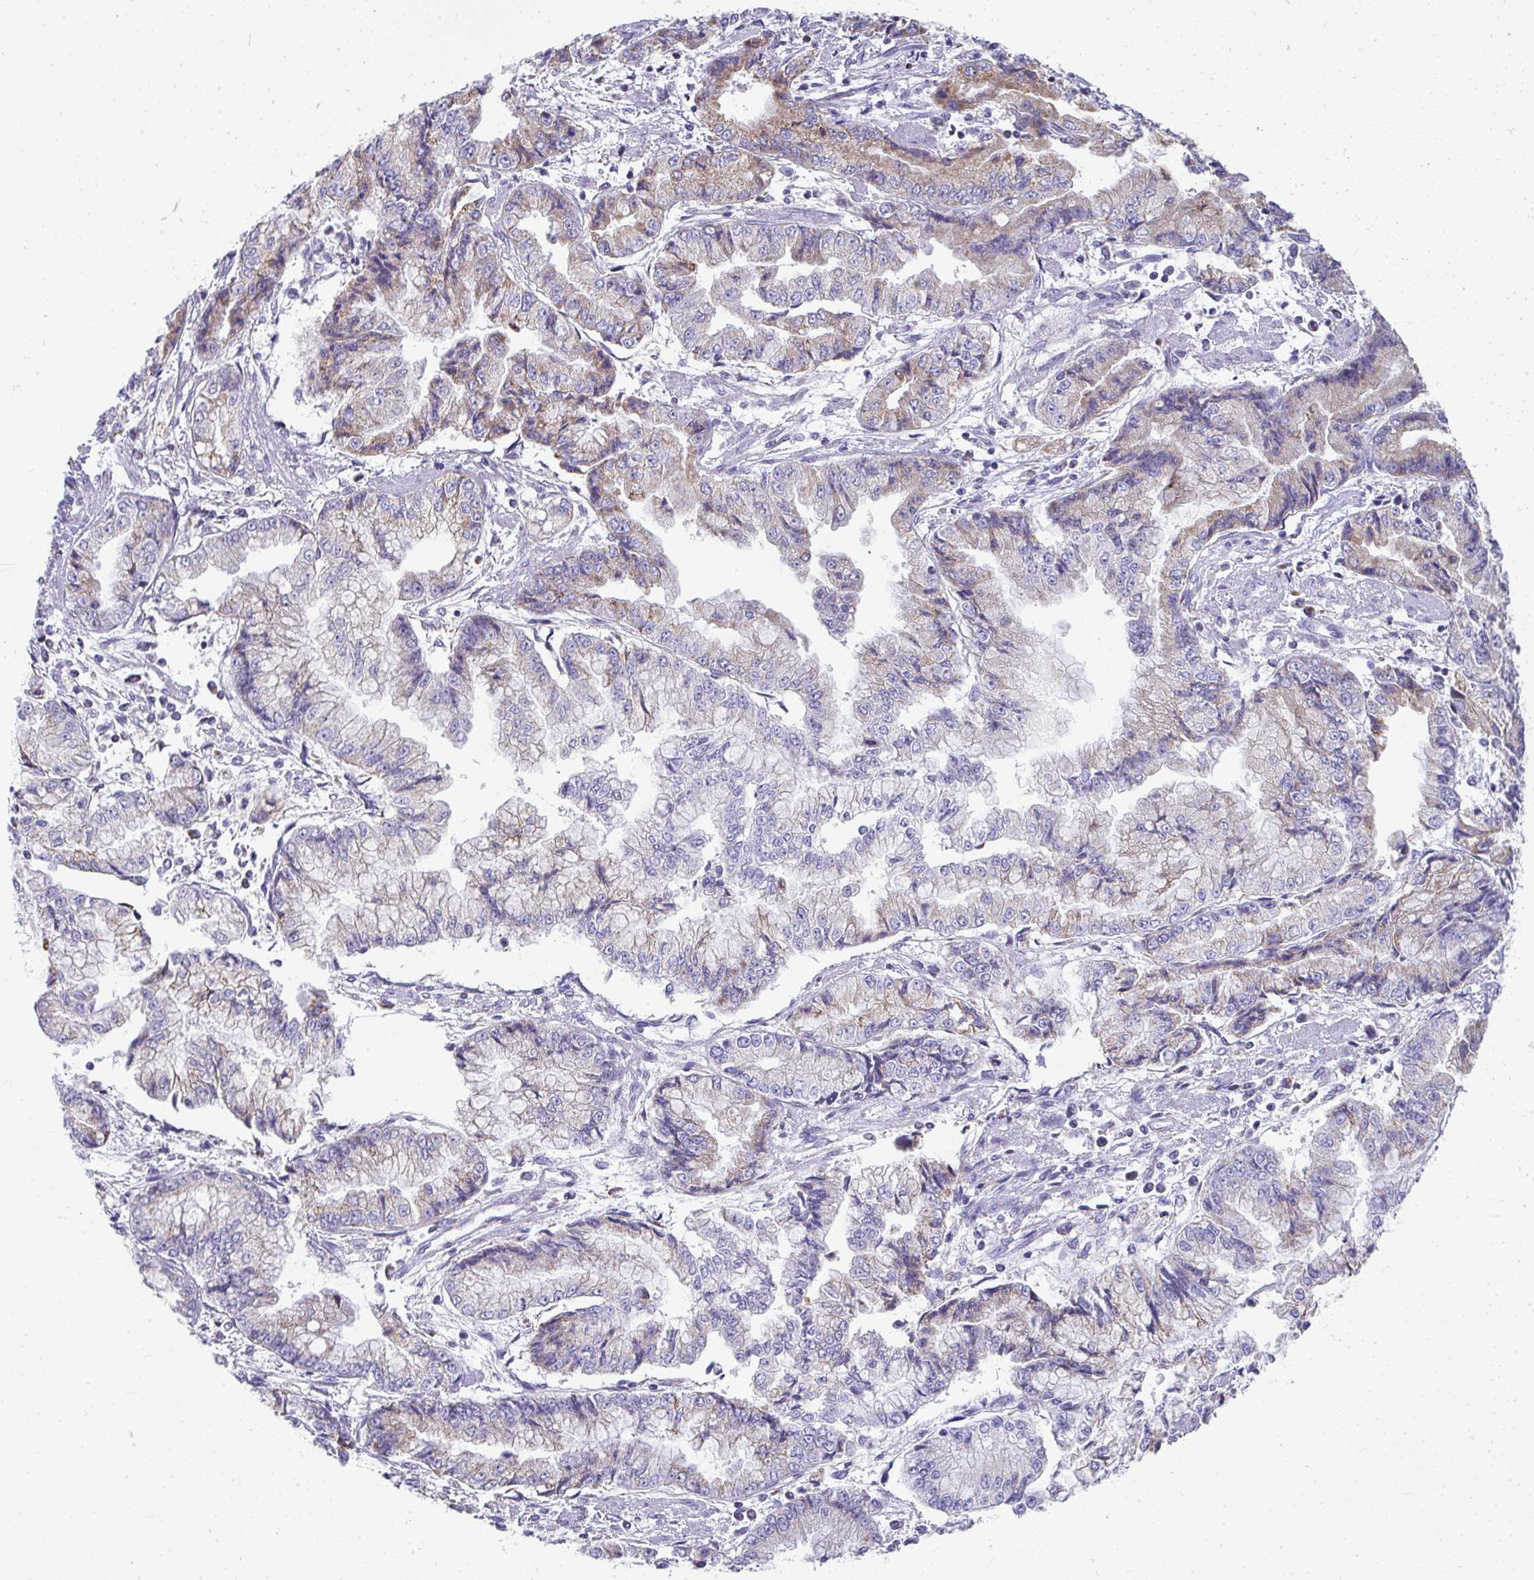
{"staining": {"intensity": "moderate", "quantity": "25%-75%", "location": "cytoplasmic/membranous"}, "tissue": "stomach cancer", "cell_type": "Tumor cells", "image_type": "cancer", "snomed": [{"axis": "morphology", "description": "Adenocarcinoma, NOS"}, {"axis": "topography", "description": "Stomach, upper"}], "caption": "Immunohistochemical staining of human adenocarcinoma (stomach) displays medium levels of moderate cytoplasmic/membranous protein expression in about 25%-75% of tumor cells.", "gene": "SLC6A1", "patient": {"sex": "female", "age": 74}}